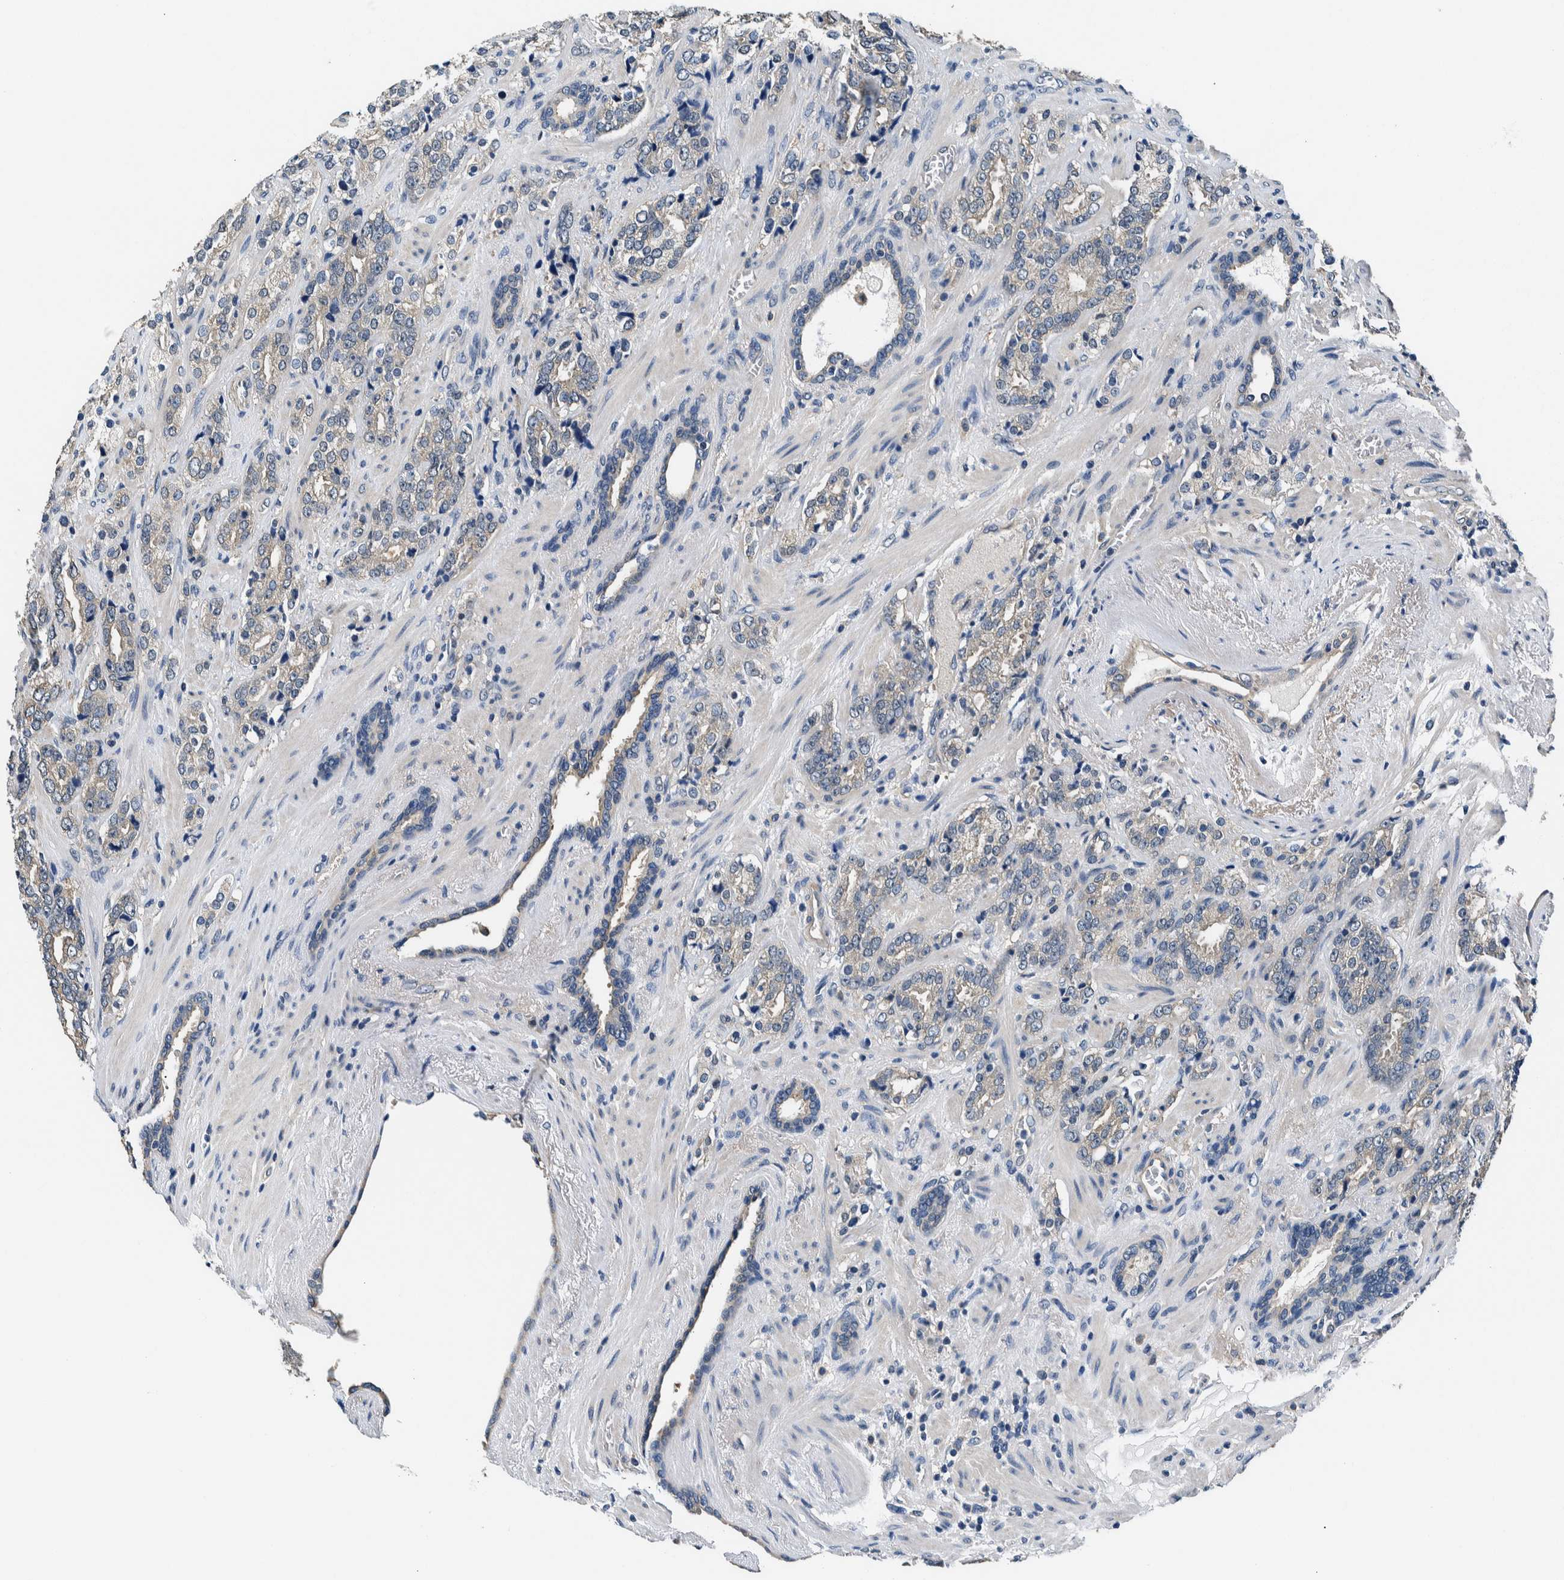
{"staining": {"intensity": "weak", "quantity": "<25%", "location": "cytoplasmic/membranous"}, "tissue": "prostate cancer", "cell_type": "Tumor cells", "image_type": "cancer", "snomed": [{"axis": "morphology", "description": "Adenocarcinoma, High grade"}, {"axis": "topography", "description": "Prostate"}], "caption": "Immunohistochemistry micrograph of high-grade adenocarcinoma (prostate) stained for a protein (brown), which shows no positivity in tumor cells.", "gene": "NIBAN2", "patient": {"sex": "male", "age": 71}}